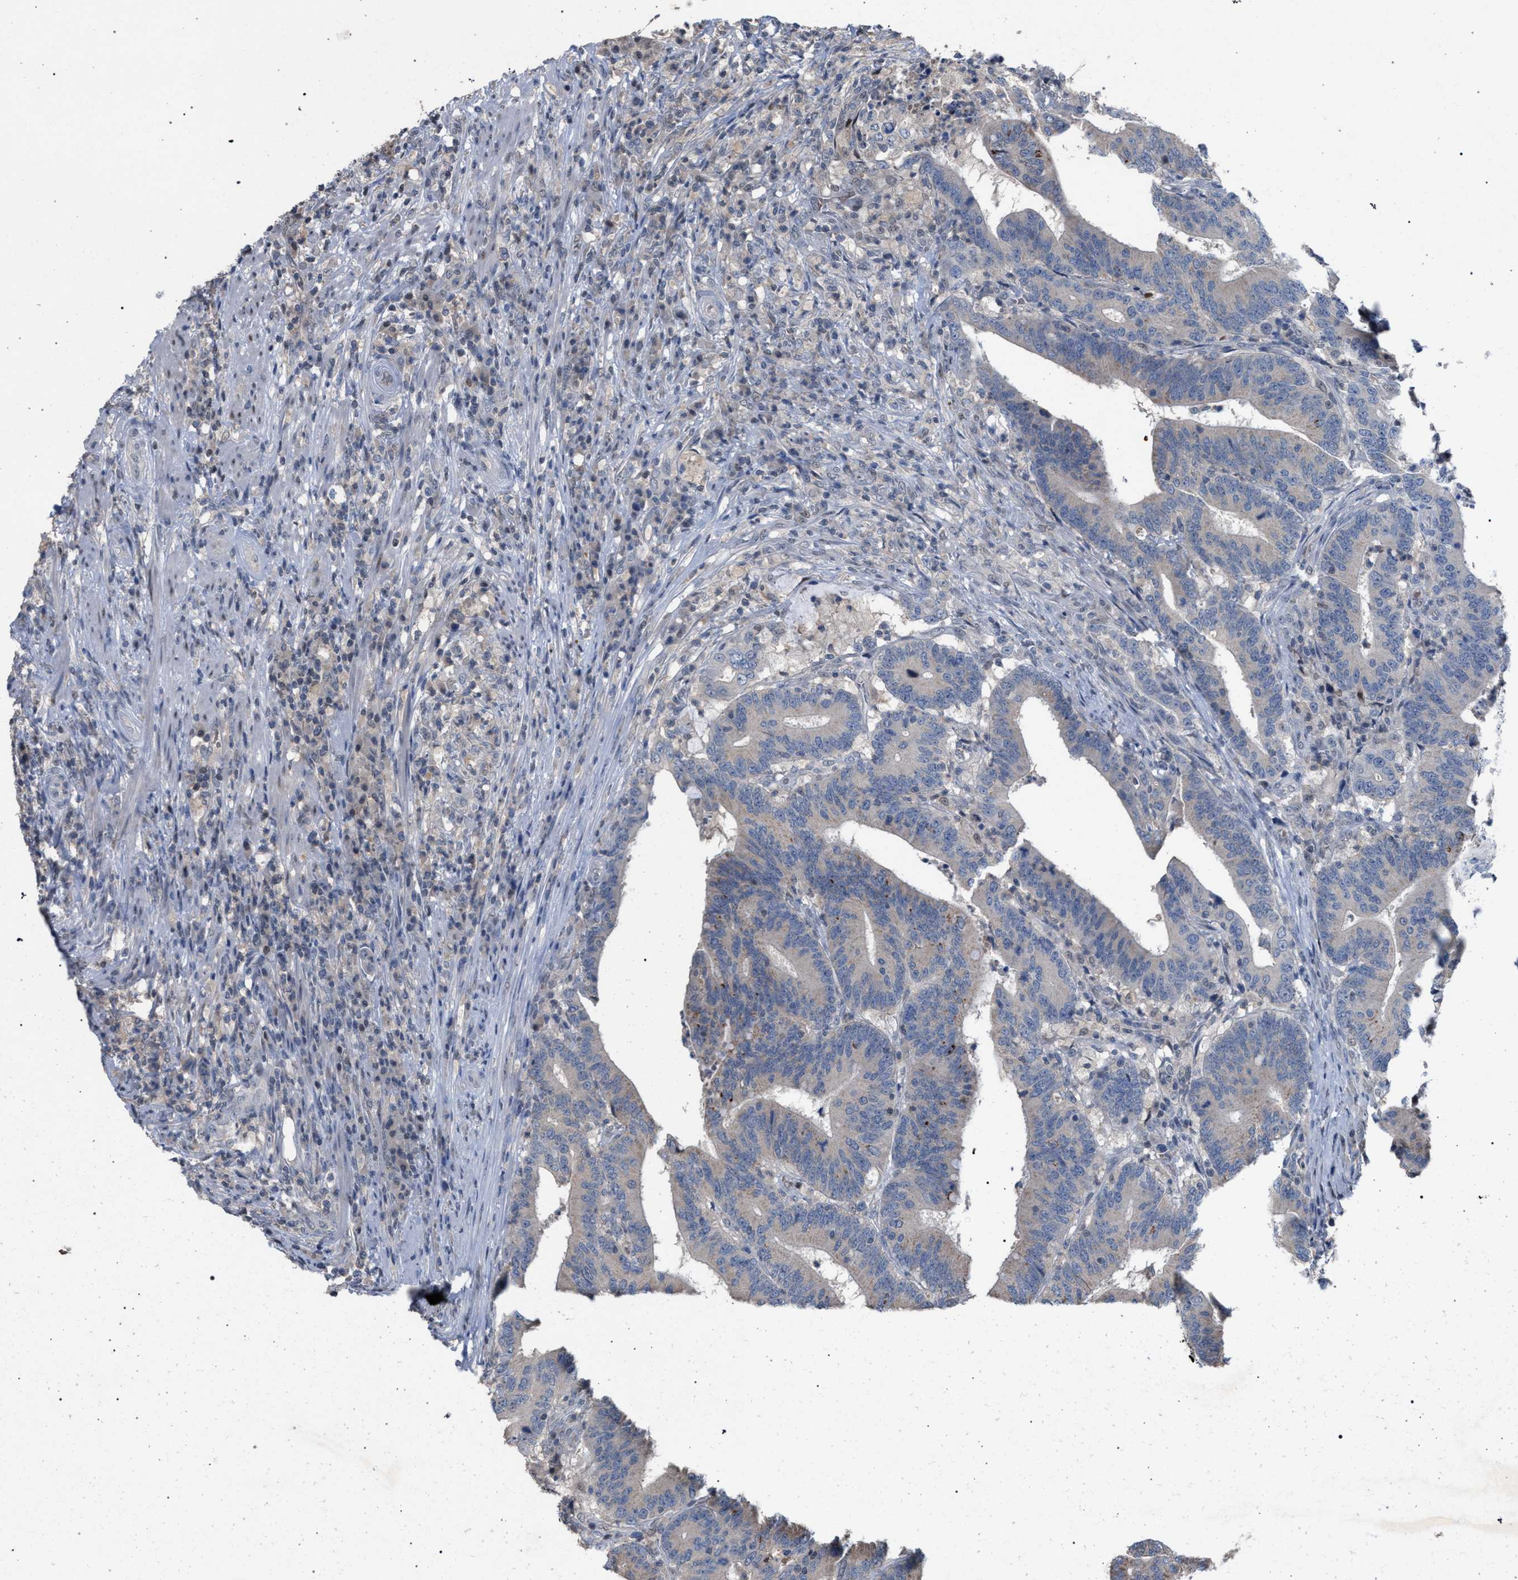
{"staining": {"intensity": "moderate", "quantity": "<25%", "location": "cytoplasmic/membranous"}, "tissue": "colorectal cancer", "cell_type": "Tumor cells", "image_type": "cancer", "snomed": [{"axis": "morphology", "description": "Adenocarcinoma, NOS"}, {"axis": "topography", "description": "Colon"}], "caption": "This is a photomicrograph of immunohistochemistry staining of colorectal adenocarcinoma, which shows moderate staining in the cytoplasmic/membranous of tumor cells.", "gene": "TECPR1", "patient": {"sex": "female", "age": 66}}